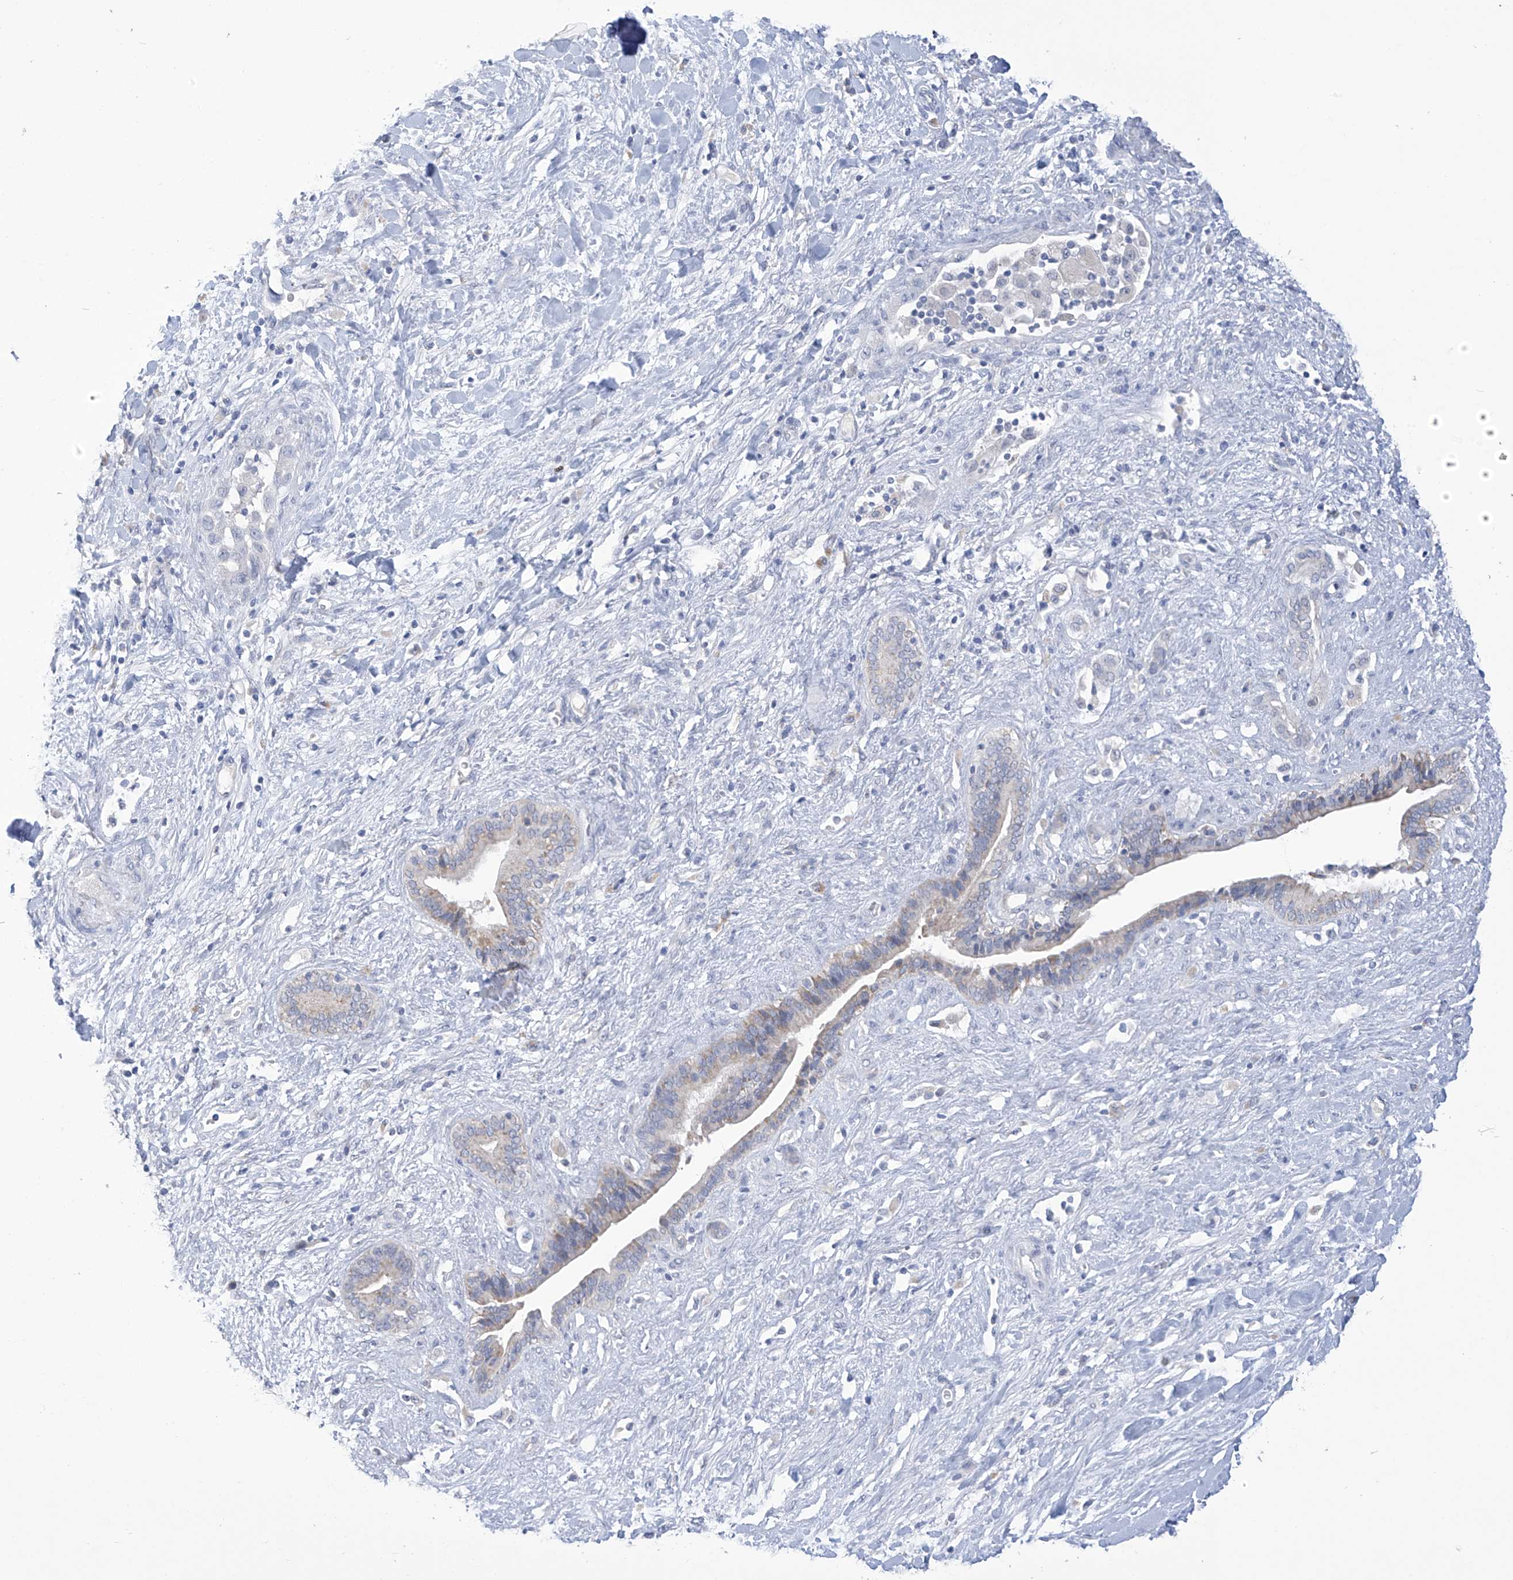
{"staining": {"intensity": "negative", "quantity": "none", "location": "none"}, "tissue": "liver cancer", "cell_type": "Tumor cells", "image_type": "cancer", "snomed": [{"axis": "morphology", "description": "Cholangiocarcinoma"}, {"axis": "topography", "description": "Liver"}], "caption": "IHC histopathology image of neoplastic tissue: human cholangiocarcinoma (liver) stained with DAB shows no significant protein expression in tumor cells.", "gene": "IBA57", "patient": {"sex": "female", "age": 52}}